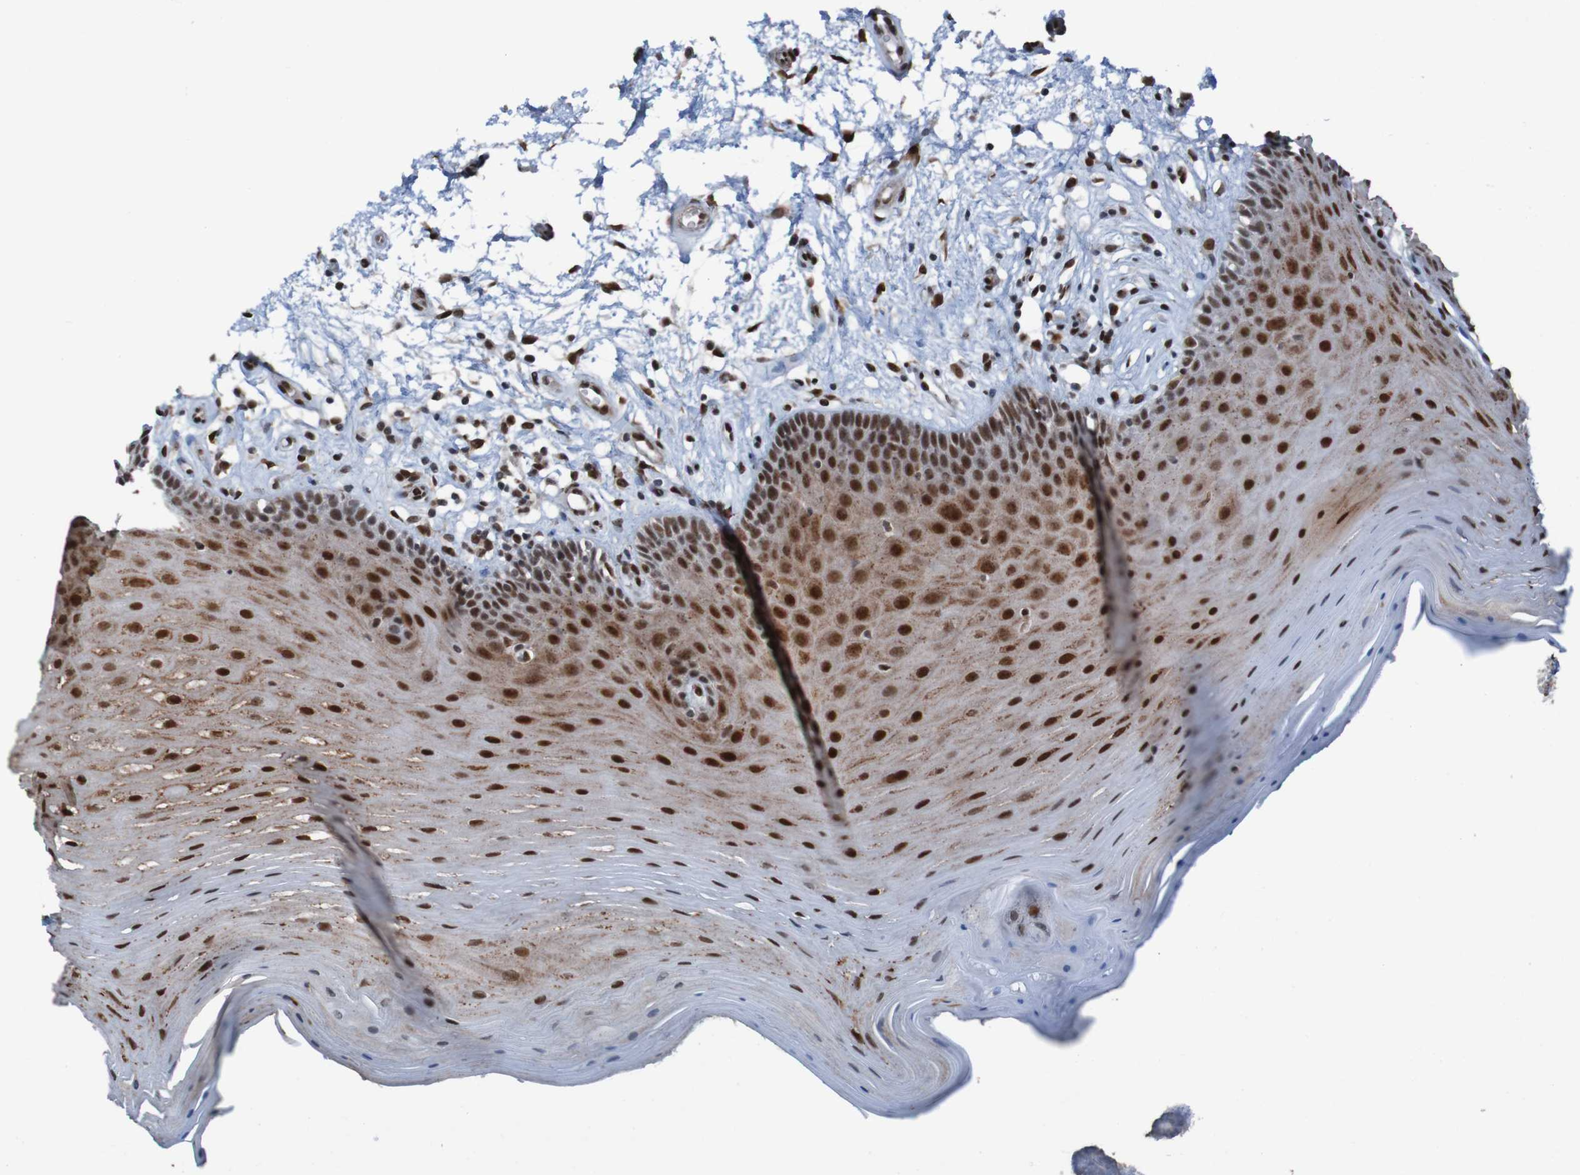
{"staining": {"intensity": "strong", "quantity": ">75%", "location": "cytoplasmic/membranous,nuclear"}, "tissue": "oral mucosa", "cell_type": "Squamous epithelial cells", "image_type": "normal", "snomed": [{"axis": "morphology", "description": "Normal tissue, NOS"}, {"axis": "topography", "description": "Skeletal muscle"}, {"axis": "topography", "description": "Oral tissue"}], "caption": "The immunohistochemical stain shows strong cytoplasmic/membranous,nuclear staining in squamous epithelial cells of normal oral mucosa. The staining was performed using DAB (3,3'-diaminobenzidine) to visualize the protein expression in brown, while the nuclei were stained in blue with hematoxylin (Magnification: 20x).", "gene": "PHF2", "patient": {"sex": "male", "age": 58}}